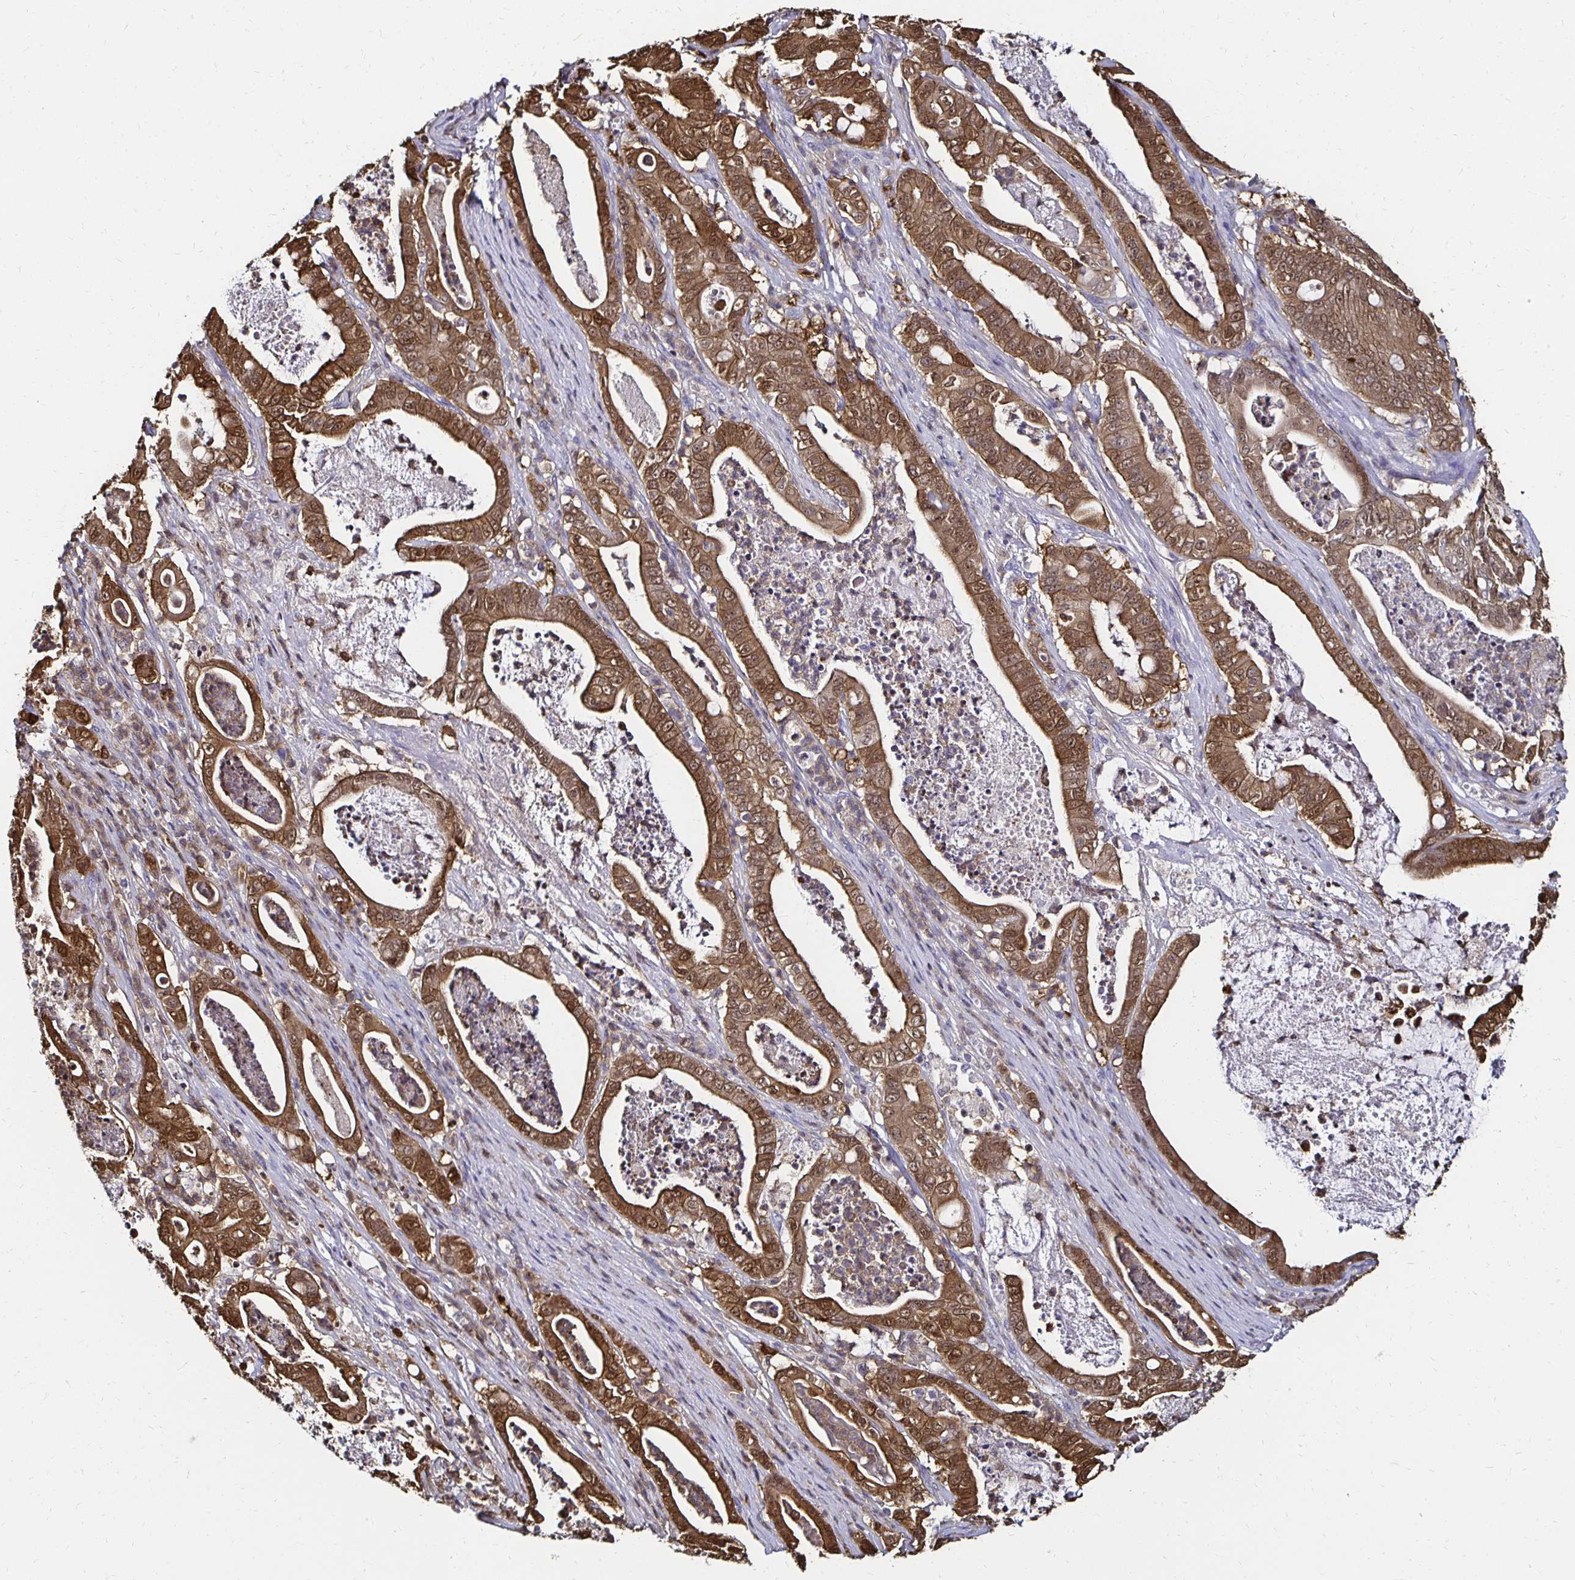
{"staining": {"intensity": "moderate", "quantity": ">75%", "location": "cytoplasmic/membranous,nuclear"}, "tissue": "pancreatic cancer", "cell_type": "Tumor cells", "image_type": "cancer", "snomed": [{"axis": "morphology", "description": "Adenocarcinoma, NOS"}, {"axis": "topography", "description": "Pancreas"}], "caption": "The micrograph reveals staining of pancreatic adenocarcinoma, revealing moderate cytoplasmic/membranous and nuclear protein positivity (brown color) within tumor cells.", "gene": "TXN", "patient": {"sex": "male", "age": 71}}